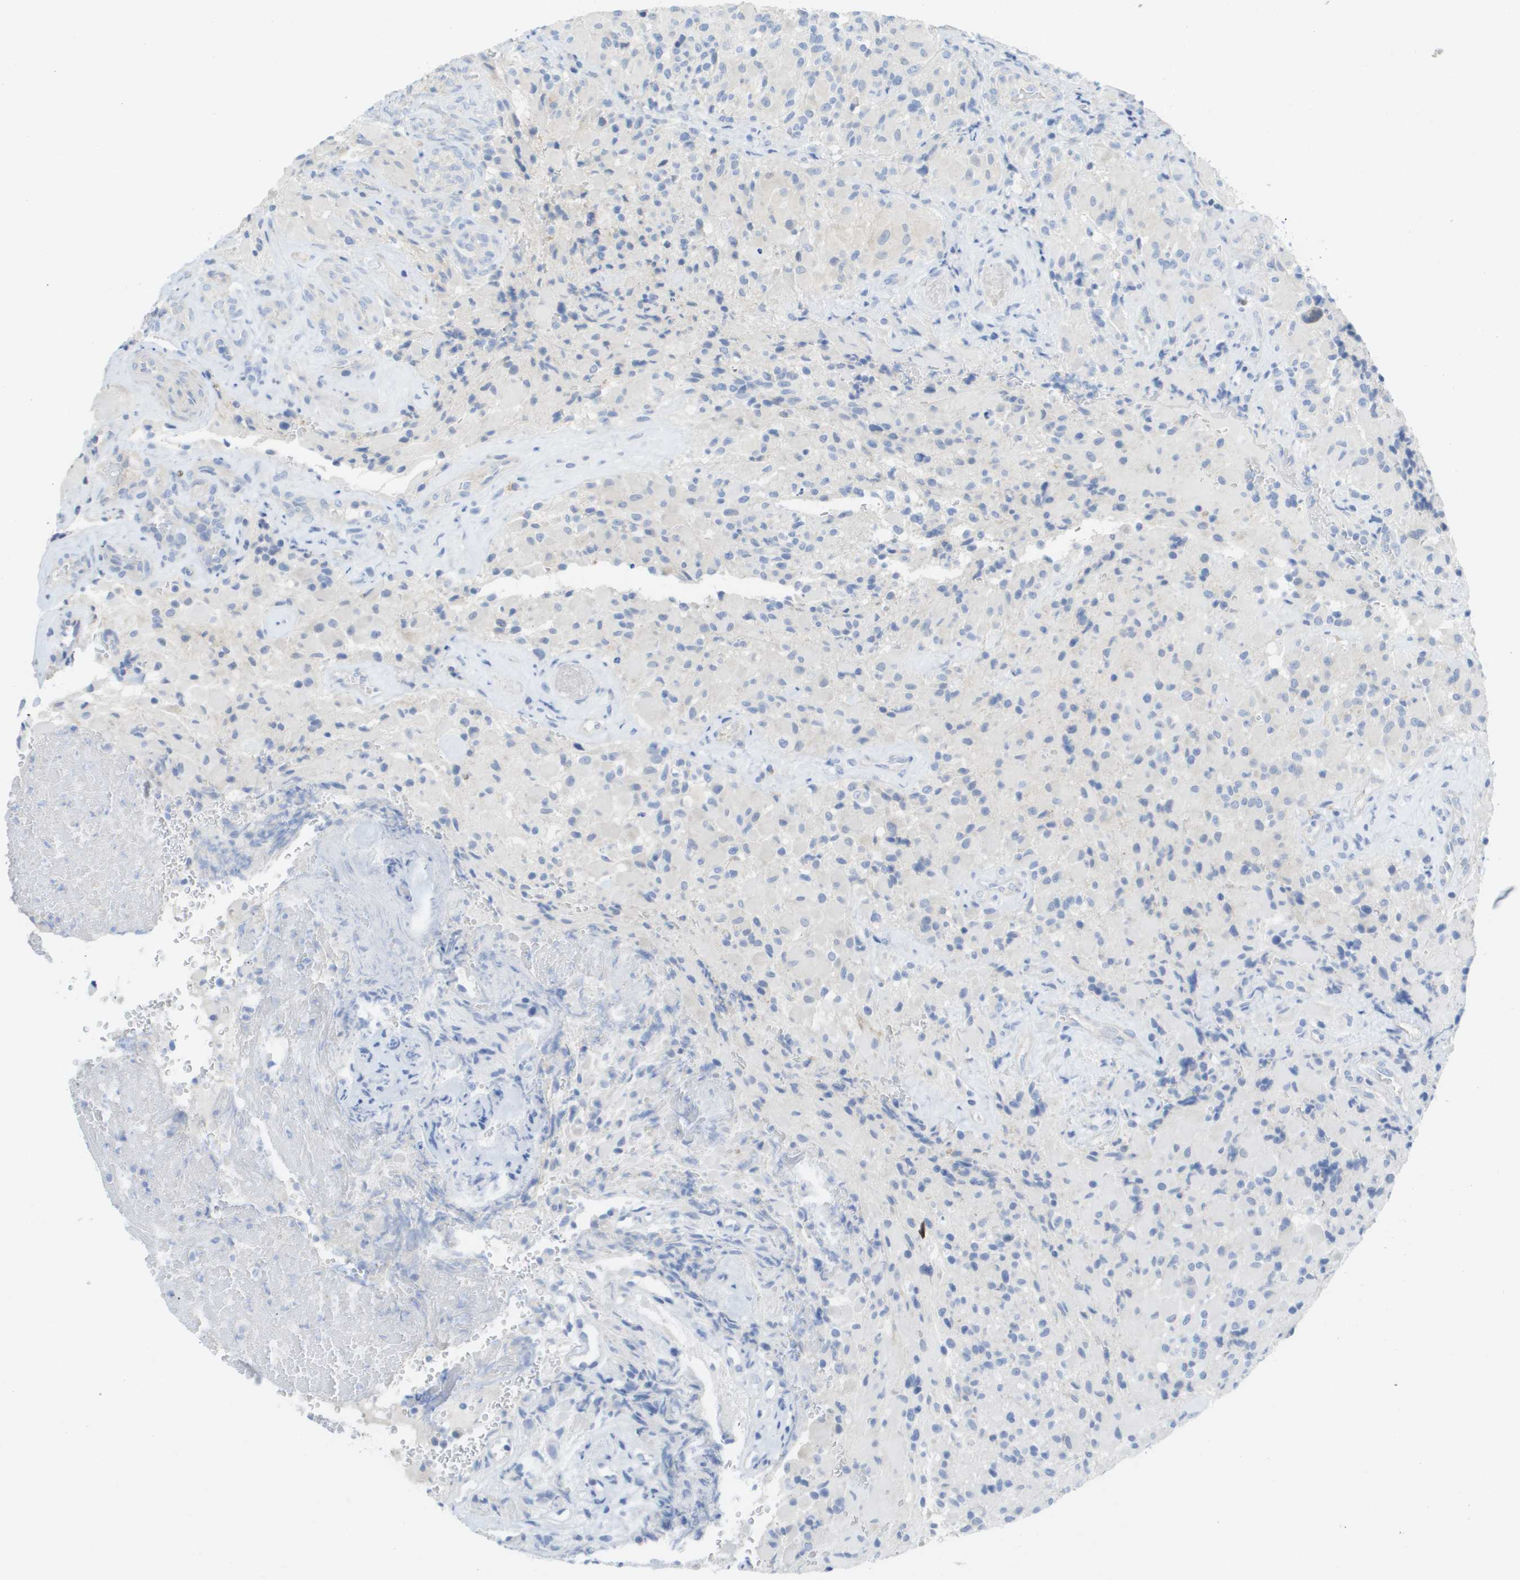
{"staining": {"intensity": "negative", "quantity": "none", "location": "none"}, "tissue": "glioma", "cell_type": "Tumor cells", "image_type": "cancer", "snomed": [{"axis": "morphology", "description": "Glioma, malignant, High grade"}, {"axis": "topography", "description": "Brain"}], "caption": "High magnification brightfield microscopy of glioma stained with DAB (brown) and counterstained with hematoxylin (blue): tumor cells show no significant staining.", "gene": "MYL3", "patient": {"sex": "male", "age": 71}}